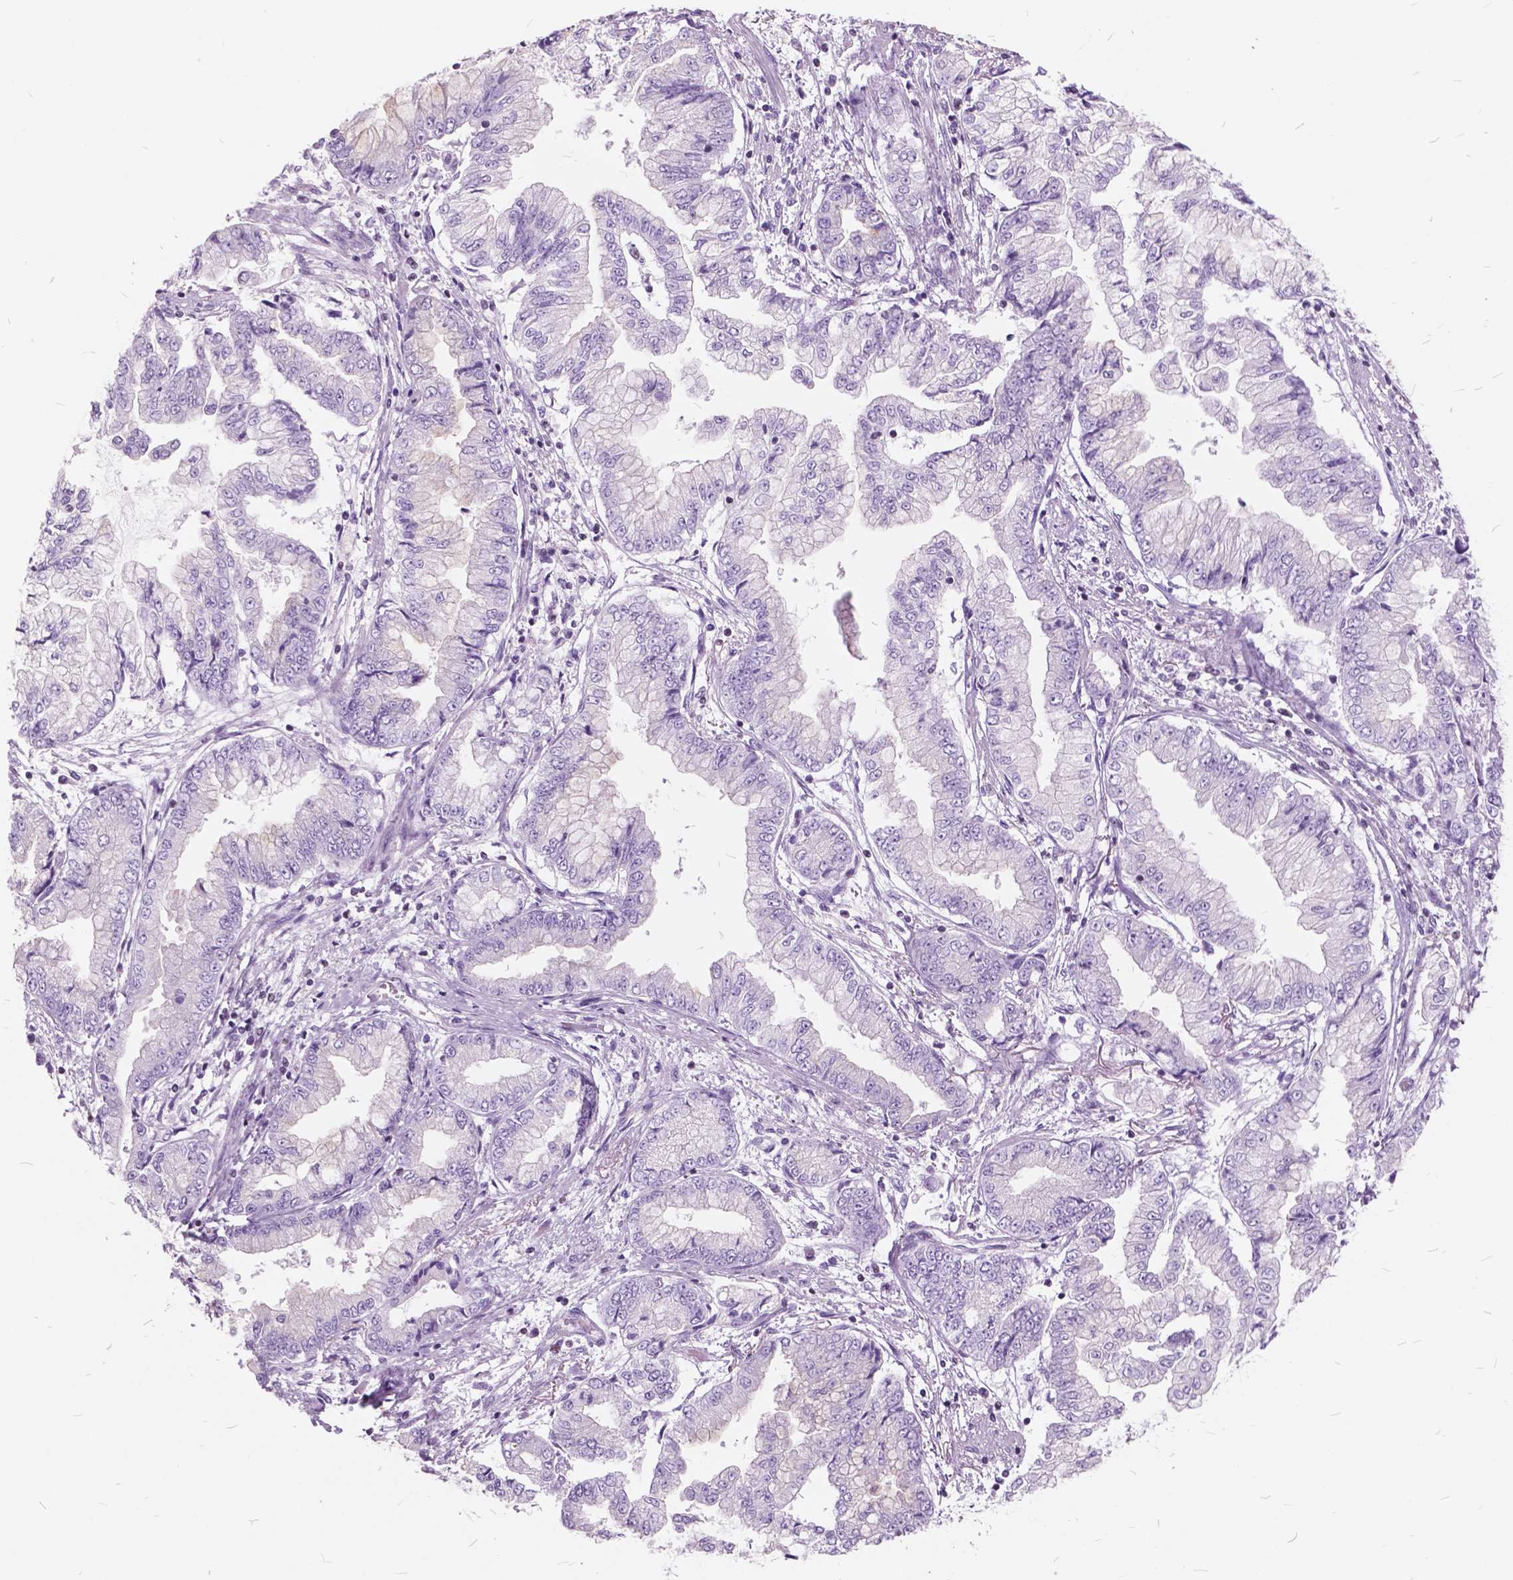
{"staining": {"intensity": "negative", "quantity": "none", "location": "none"}, "tissue": "stomach cancer", "cell_type": "Tumor cells", "image_type": "cancer", "snomed": [{"axis": "morphology", "description": "Adenocarcinoma, NOS"}, {"axis": "topography", "description": "Stomach, upper"}], "caption": "Histopathology image shows no significant protein positivity in tumor cells of stomach adenocarcinoma.", "gene": "SP140", "patient": {"sex": "female", "age": 74}}